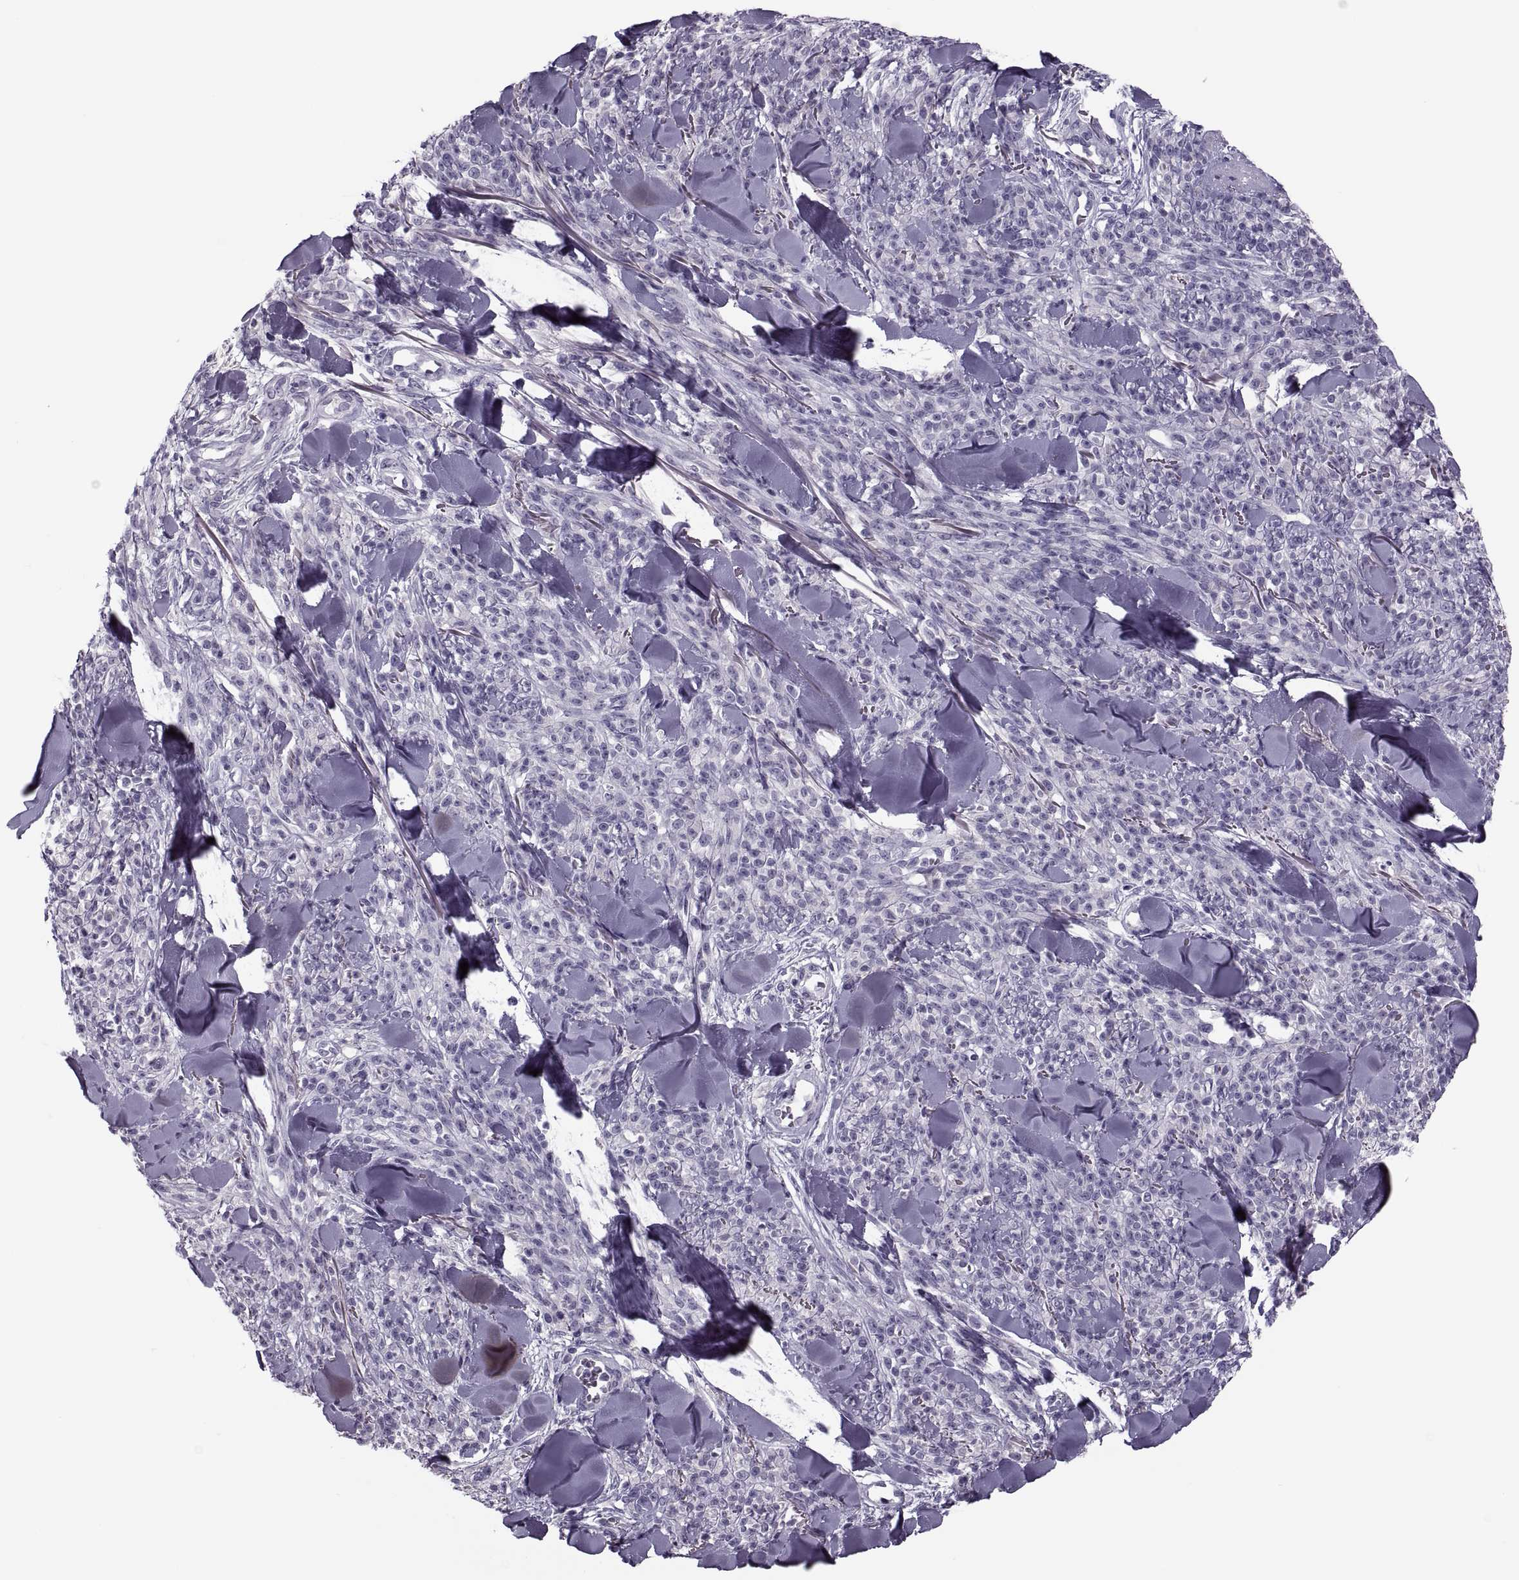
{"staining": {"intensity": "negative", "quantity": "none", "location": "none"}, "tissue": "melanoma", "cell_type": "Tumor cells", "image_type": "cancer", "snomed": [{"axis": "morphology", "description": "Malignant melanoma, NOS"}, {"axis": "topography", "description": "Skin"}, {"axis": "topography", "description": "Skin of trunk"}], "caption": "Immunohistochemical staining of human melanoma reveals no significant staining in tumor cells. The staining was performed using DAB (3,3'-diaminobenzidine) to visualize the protein expression in brown, while the nuclei were stained in blue with hematoxylin (Magnification: 20x).", "gene": "PRSS54", "patient": {"sex": "male", "age": 74}}